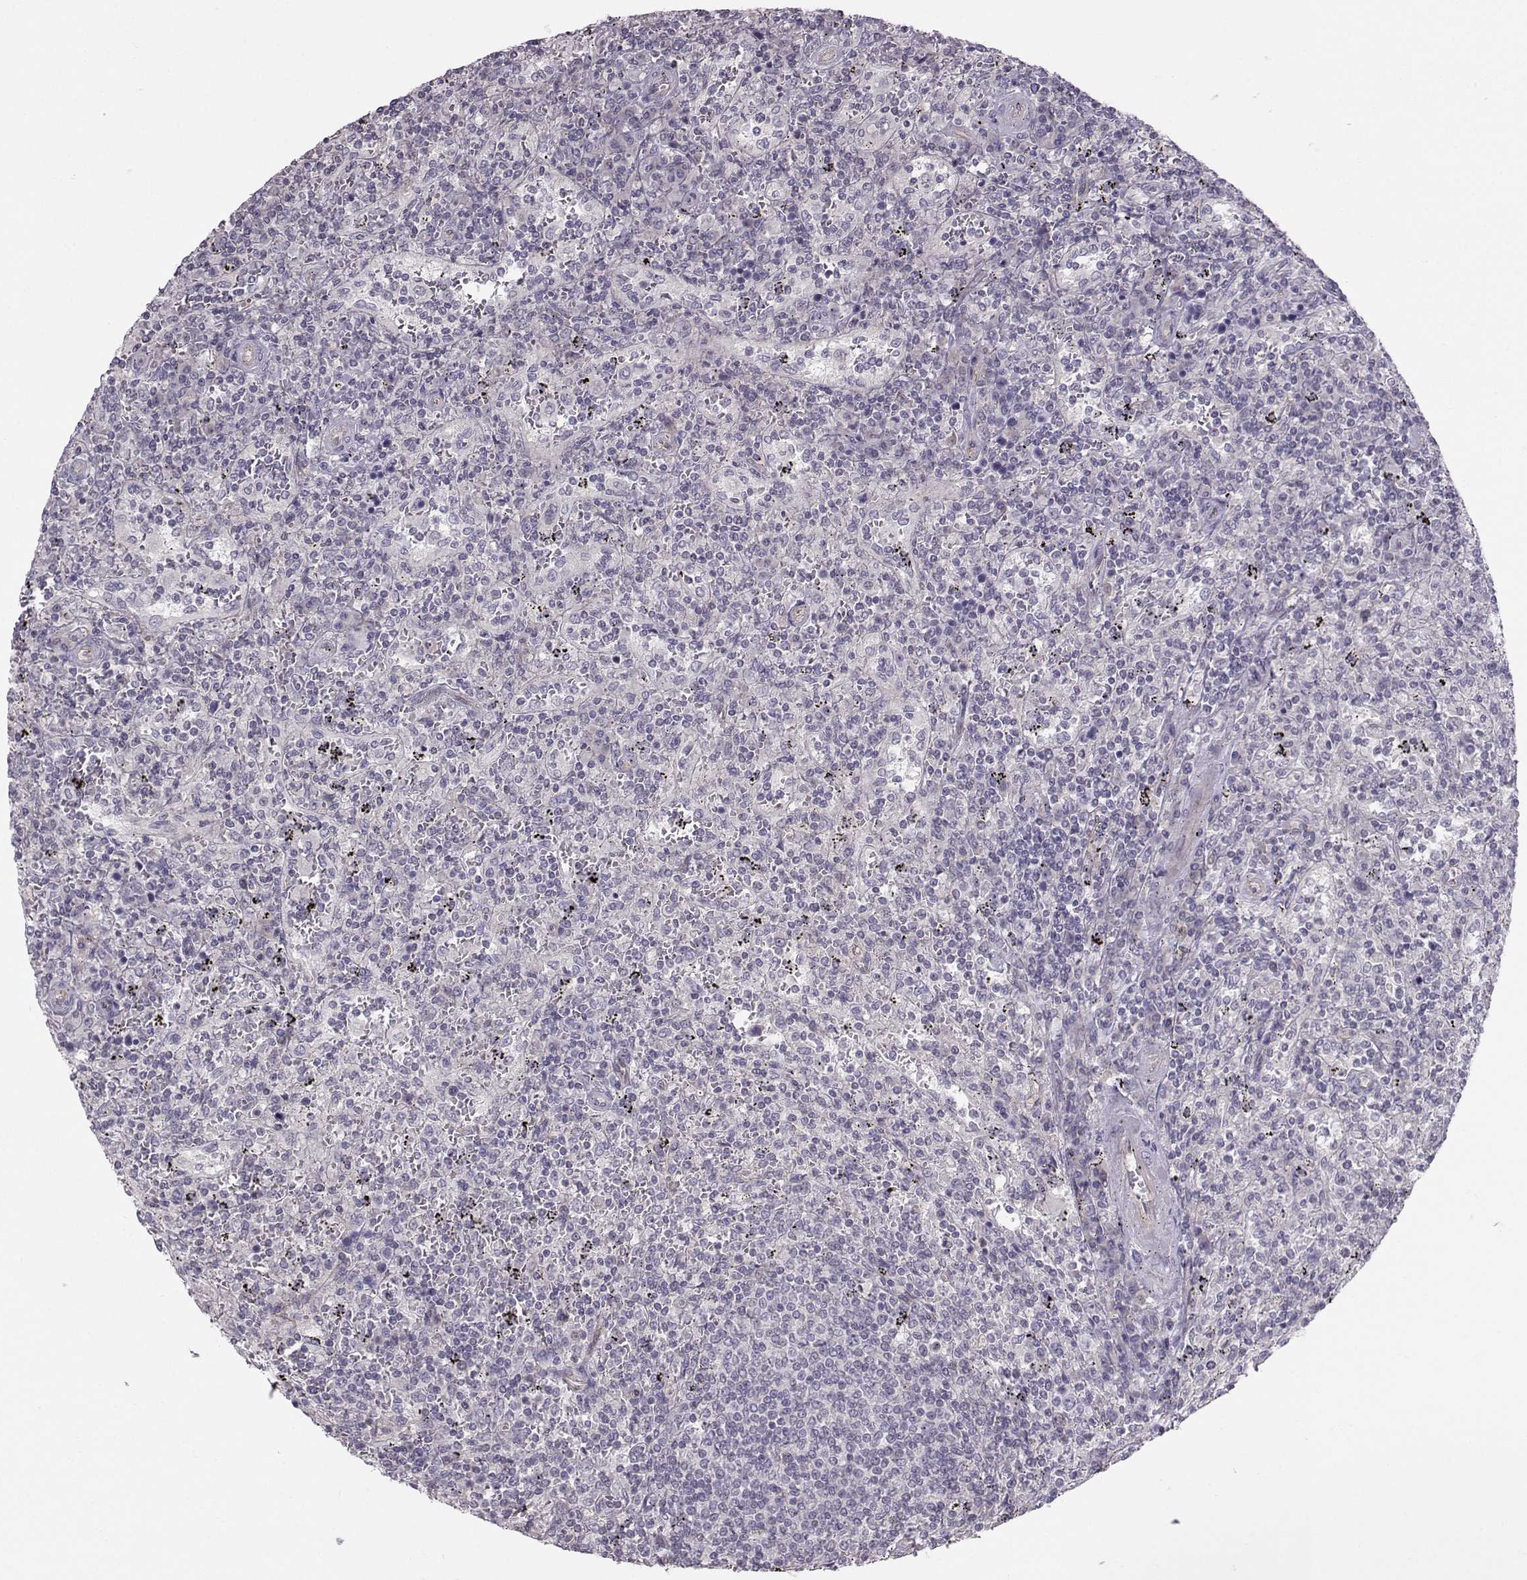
{"staining": {"intensity": "negative", "quantity": "none", "location": "none"}, "tissue": "lymphoma", "cell_type": "Tumor cells", "image_type": "cancer", "snomed": [{"axis": "morphology", "description": "Malignant lymphoma, non-Hodgkin's type, Low grade"}, {"axis": "topography", "description": "Spleen"}], "caption": "An image of lymphoma stained for a protein shows no brown staining in tumor cells.", "gene": "MAST1", "patient": {"sex": "male", "age": 62}}